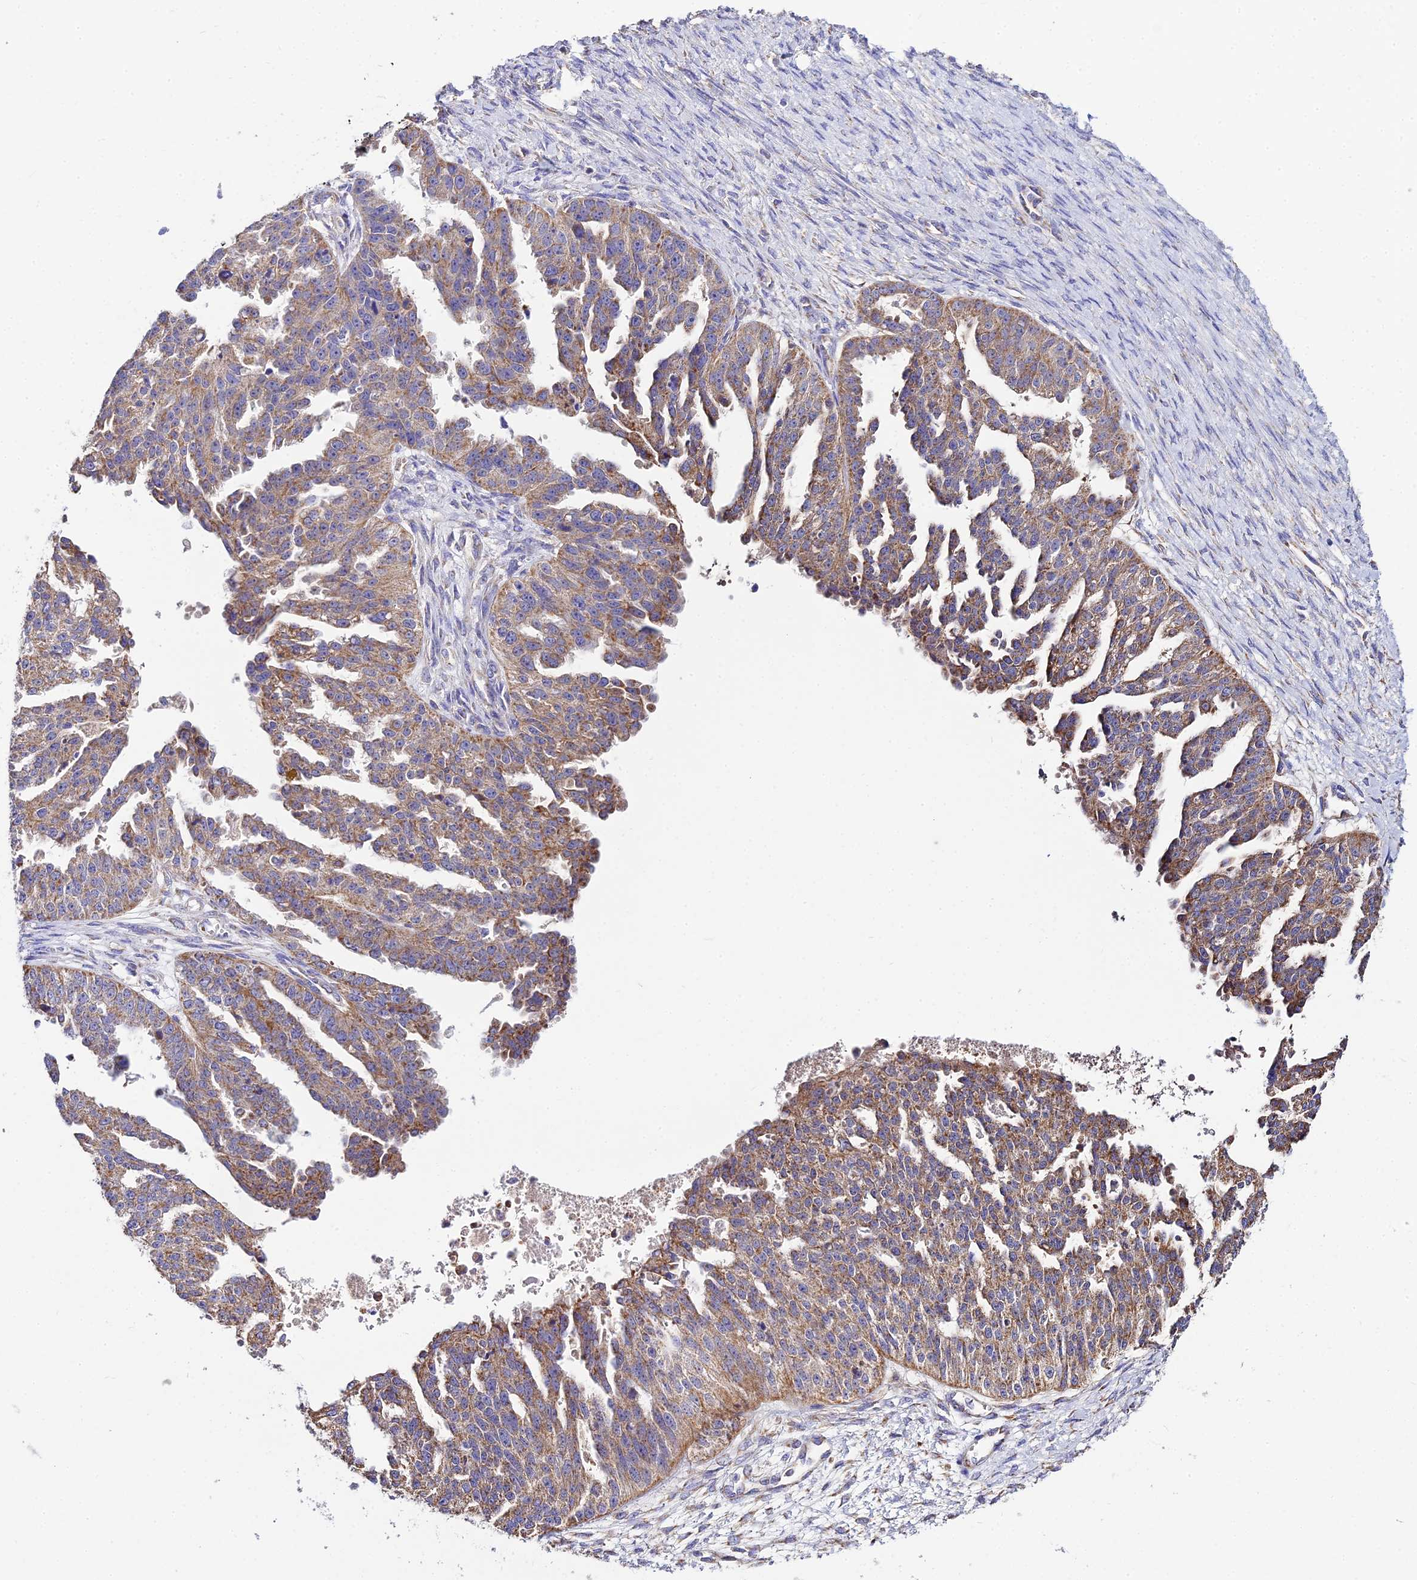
{"staining": {"intensity": "moderate", "quantity": ">75%", "location": "cytoplasmic/membranous"}, "tissue": "ovarian cancer", "cell_type": "Tumor cells", "image_type": "cancer", "snomed": [{"axis": "morphology", "description": "Cystadenocarcinoma, serous, NOS"}, {"axis": "topography", "description": "Ovary"}], "caption": "Human ovarian cancer stained with a protein marker exhibits moderate staining in tumor cells.", "gene": "TYW5", "patient": {"sex": "female", "age": 58}}